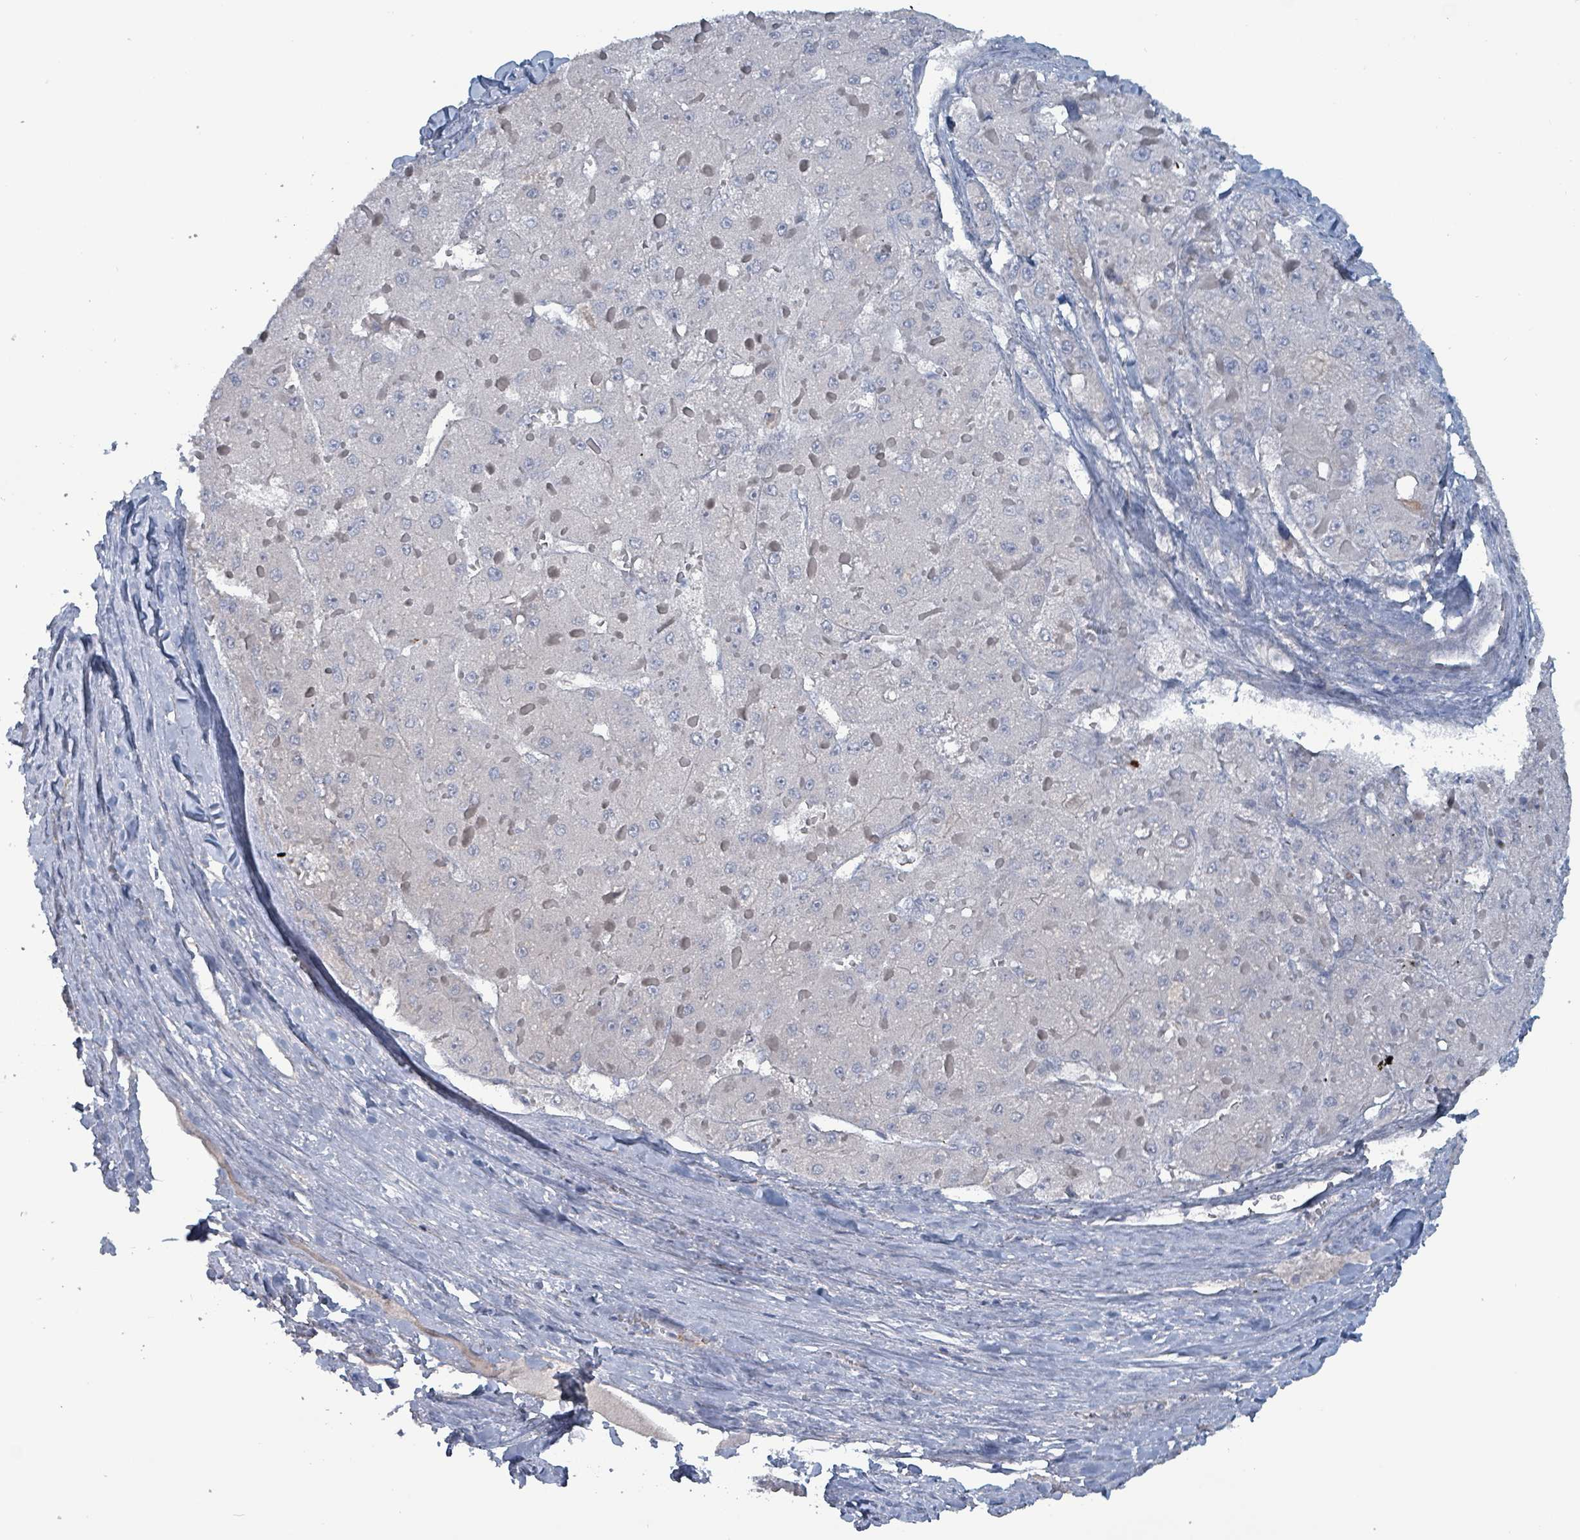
{"staining": {"intensity": "negative", "quantity": "none", "location": "none"}, "tissue": "liver cancer", "cell_type": "Tumor cells", "image_type": "cancer", "snomed": [{"axis": "morphology", "description": "Carcinoma, Hepatocellular, NOS"}, {"axis": "topography", "description": "Liver"}], "caption": "This is a histopathology image of IHC staining of liver cancer, which shows no expression in tumor cells. The staining is performed using DAB brown chromogen with nuclei counter-stained in using hematoxylin.", "gene": "TAAR5", "patient": {"sex": "female", "age": 73}}